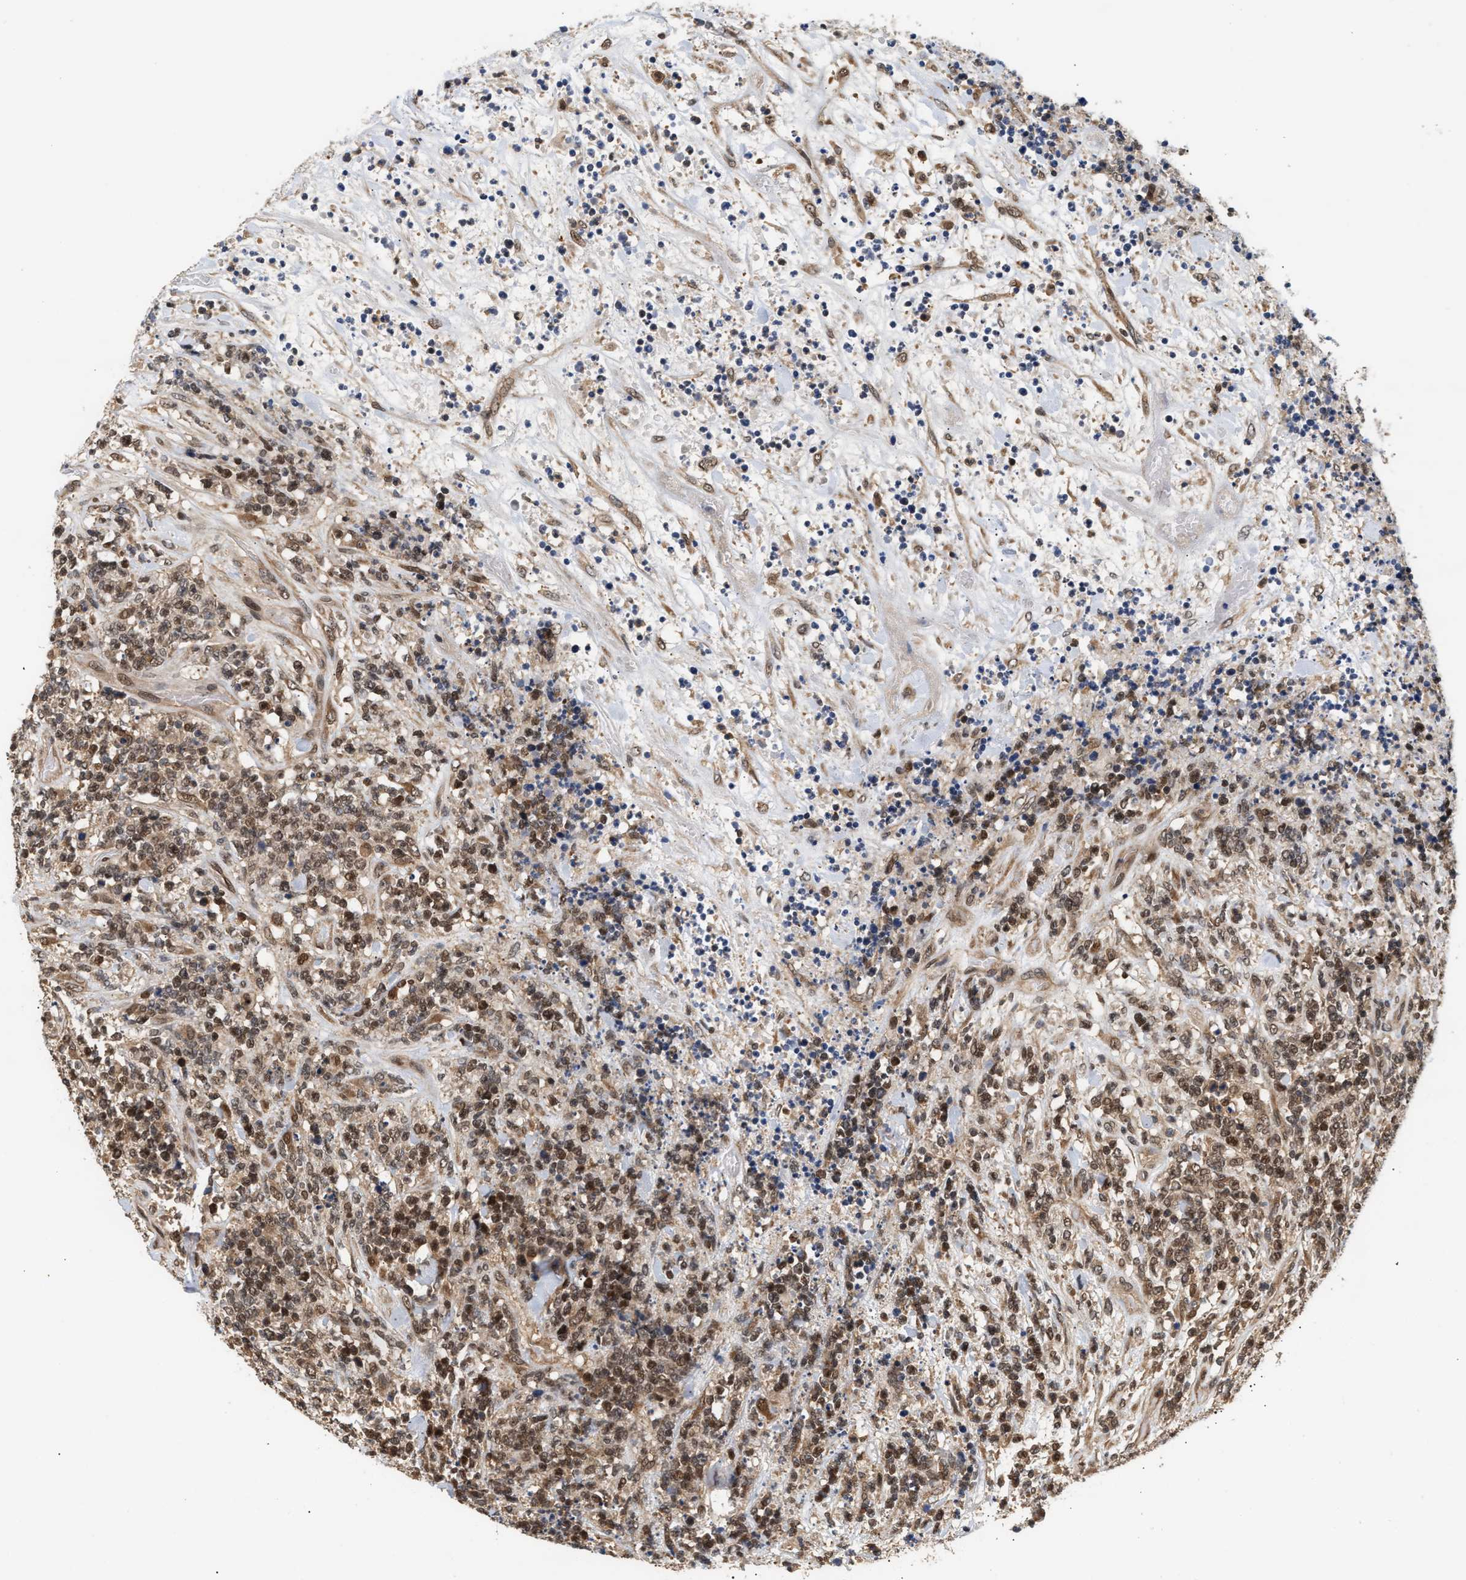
{"staining": {"intensity": "moderate", "quantity": ">75%", "location": "nuclear"}, "tissue": "lymphoma", "cell_type": "Tumor cells", "image_type": "cancer", "snomed": [{"axis": "morphology", "description": "Malignant lymphoma, non-Hodgkin's type, High grade"}, {"axis": "topography", "description": "Soft tissue"}], "caption": "Malignant lymphoma, non-Hodgkin's type (high-grade) stained with a protein marker reveals moderate staining in tumor cells.", "gene": "ABHD5", "patient": {"sex": "male", "age": 18}}